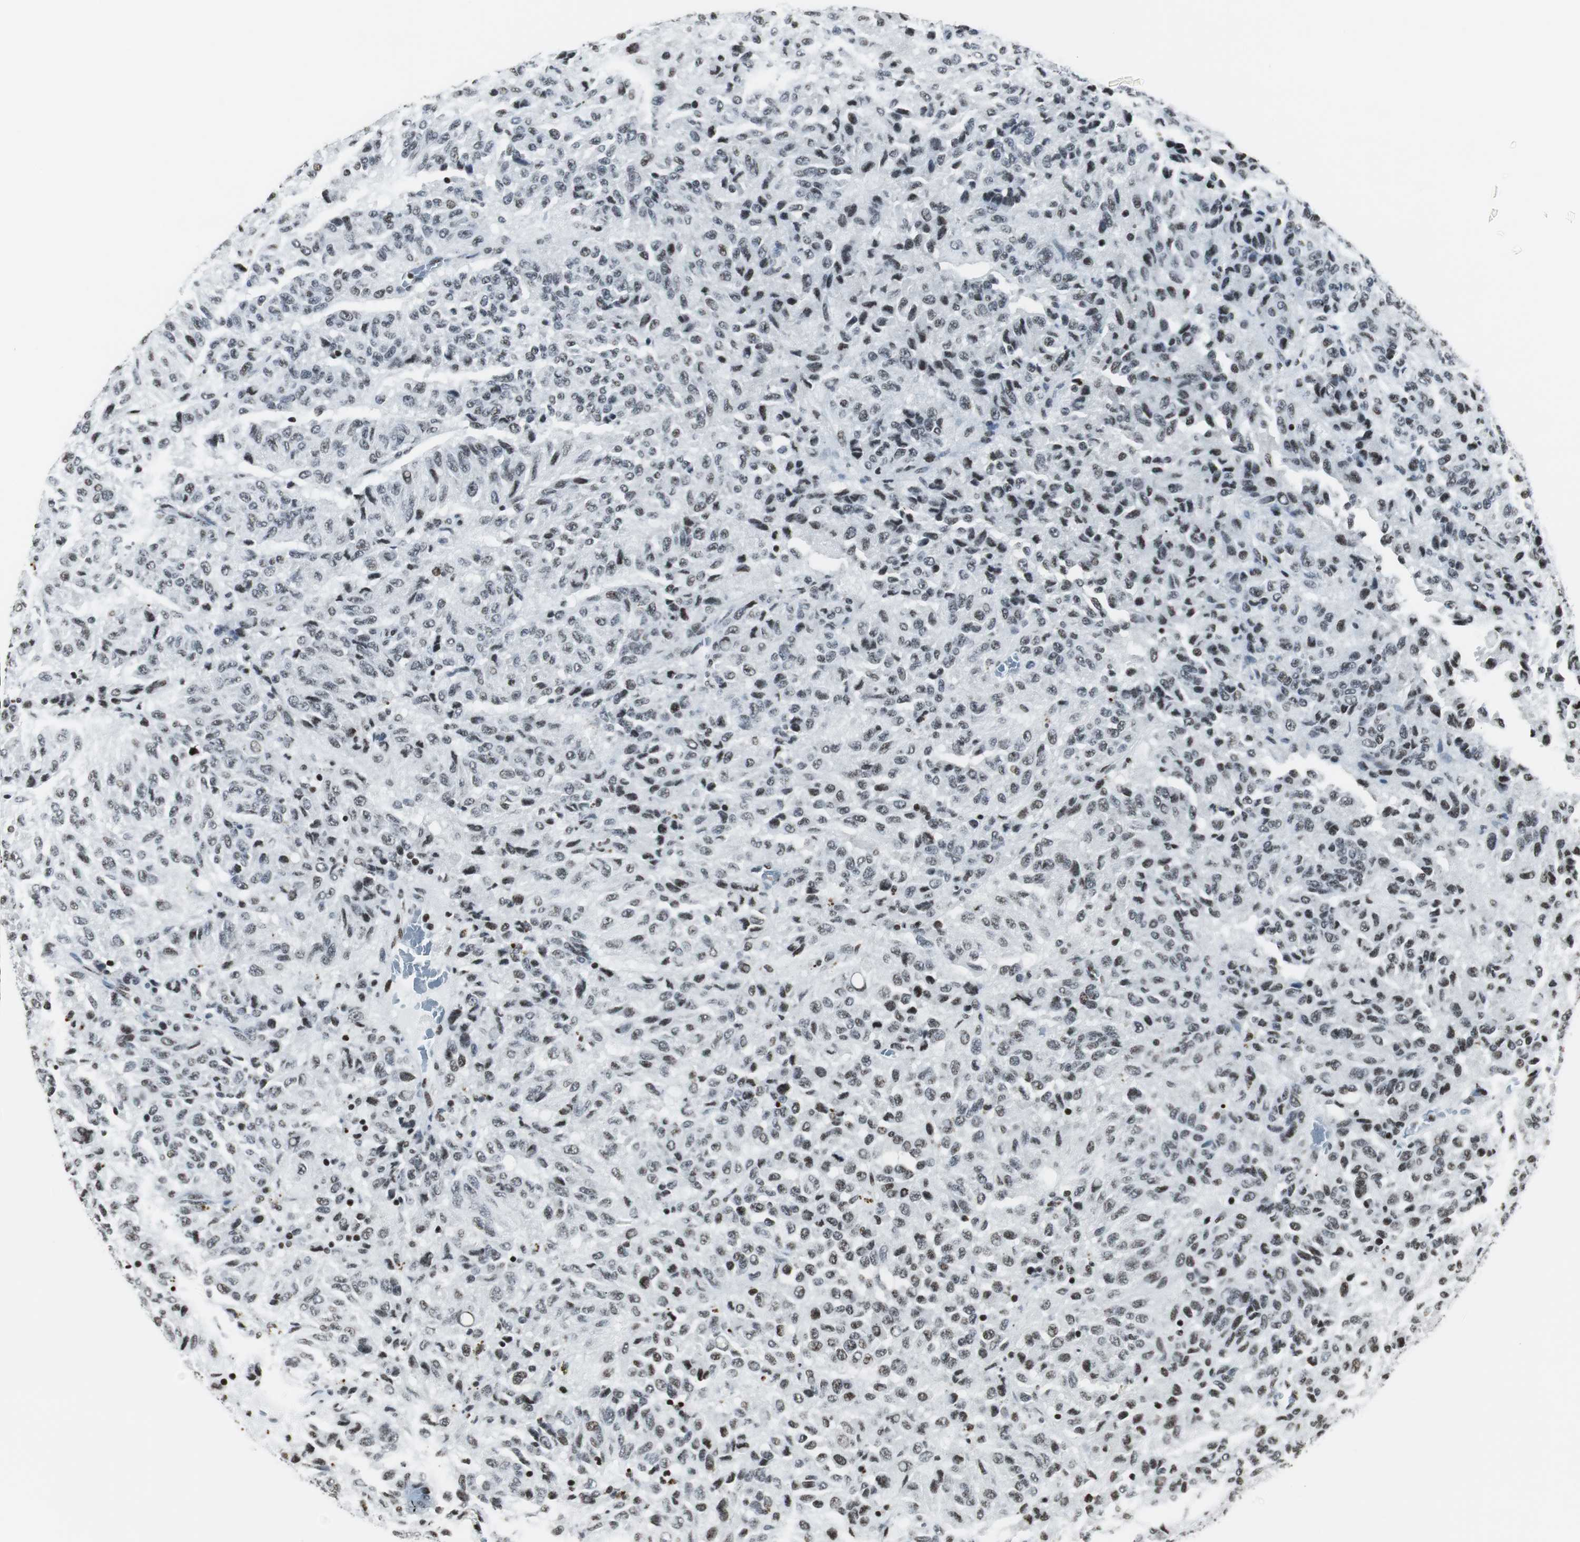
{"staining": {"intensity": "negative", "quantity": "none", "location": "none"}, "tissue": "melanoma", "cell_type": "Tumor cells", "image_type": "cancer", "snomed": [{"axis": "morphology", "description": "Malignant melanoma, Metastatic site"}, {"axis": "topography", "description": "Lung"}], "caption": "Immunohistochemistry (IHC) image of neoplastic tissue: human melanoma stained with DAB exhibits no significant protein staining in tumor cells.", "gene": "RBBP4", "patient": {"sex": "male", "age": 64}}